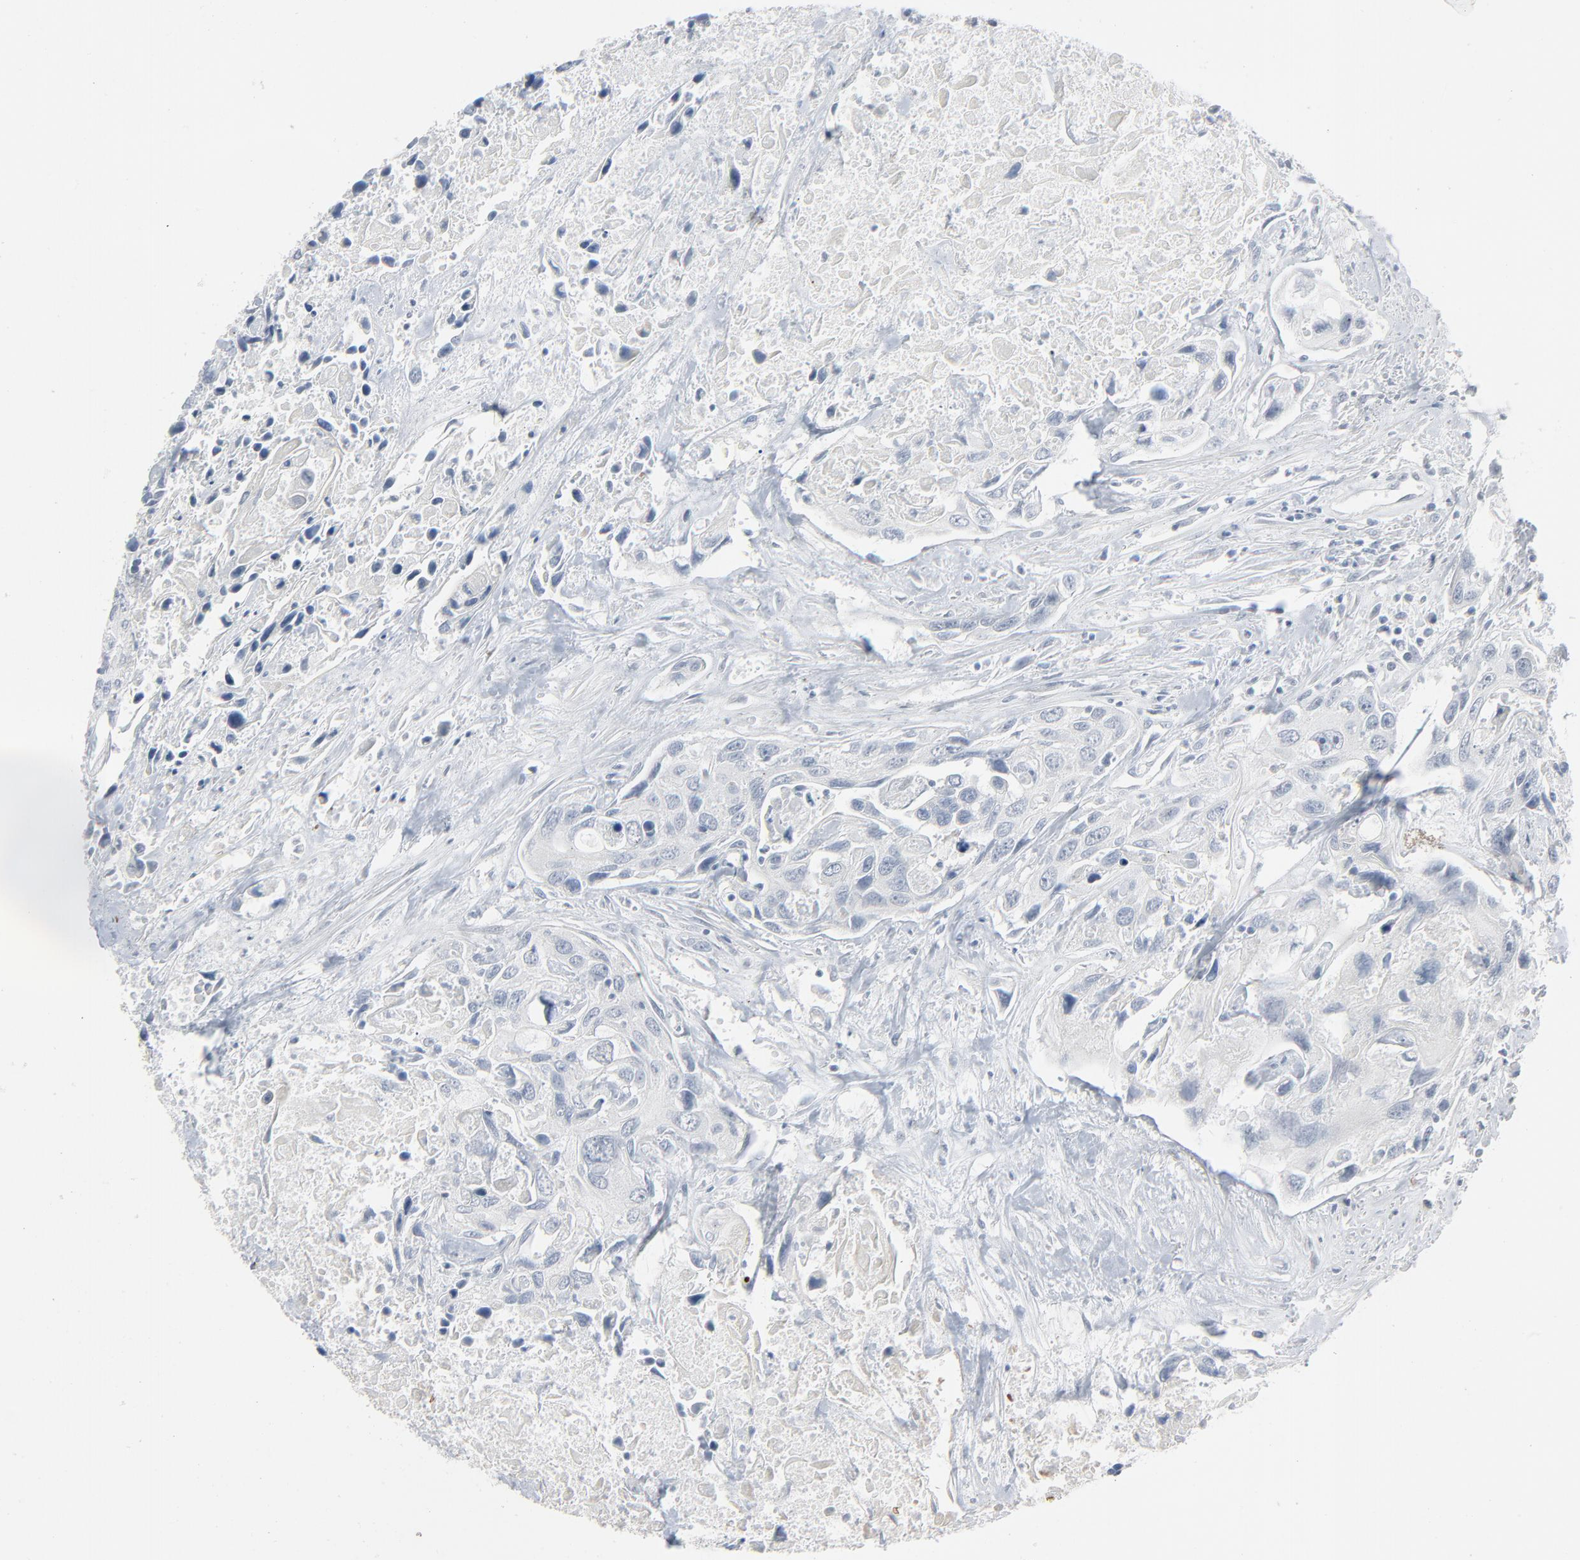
{"staining": {"intensity": "negative", "quantity": "none", "location": "none"}, "tissue": "urothelial cancer", "cell_type": "Tumor cells", "image_type": "cancer", "snomed": [{"axis": "morphology", "description": "Urothelial carcinoma, High grade"}, {"axis": "topography", "description": "Urinary bladder"}], "caption": "The immunohistochemistry (IHC) photomicrograph has no significant staining in tumor cells of urothelial cancer tissue.", "gene": "SAGE1", "patient": {"sex": "male", "age": 71}}